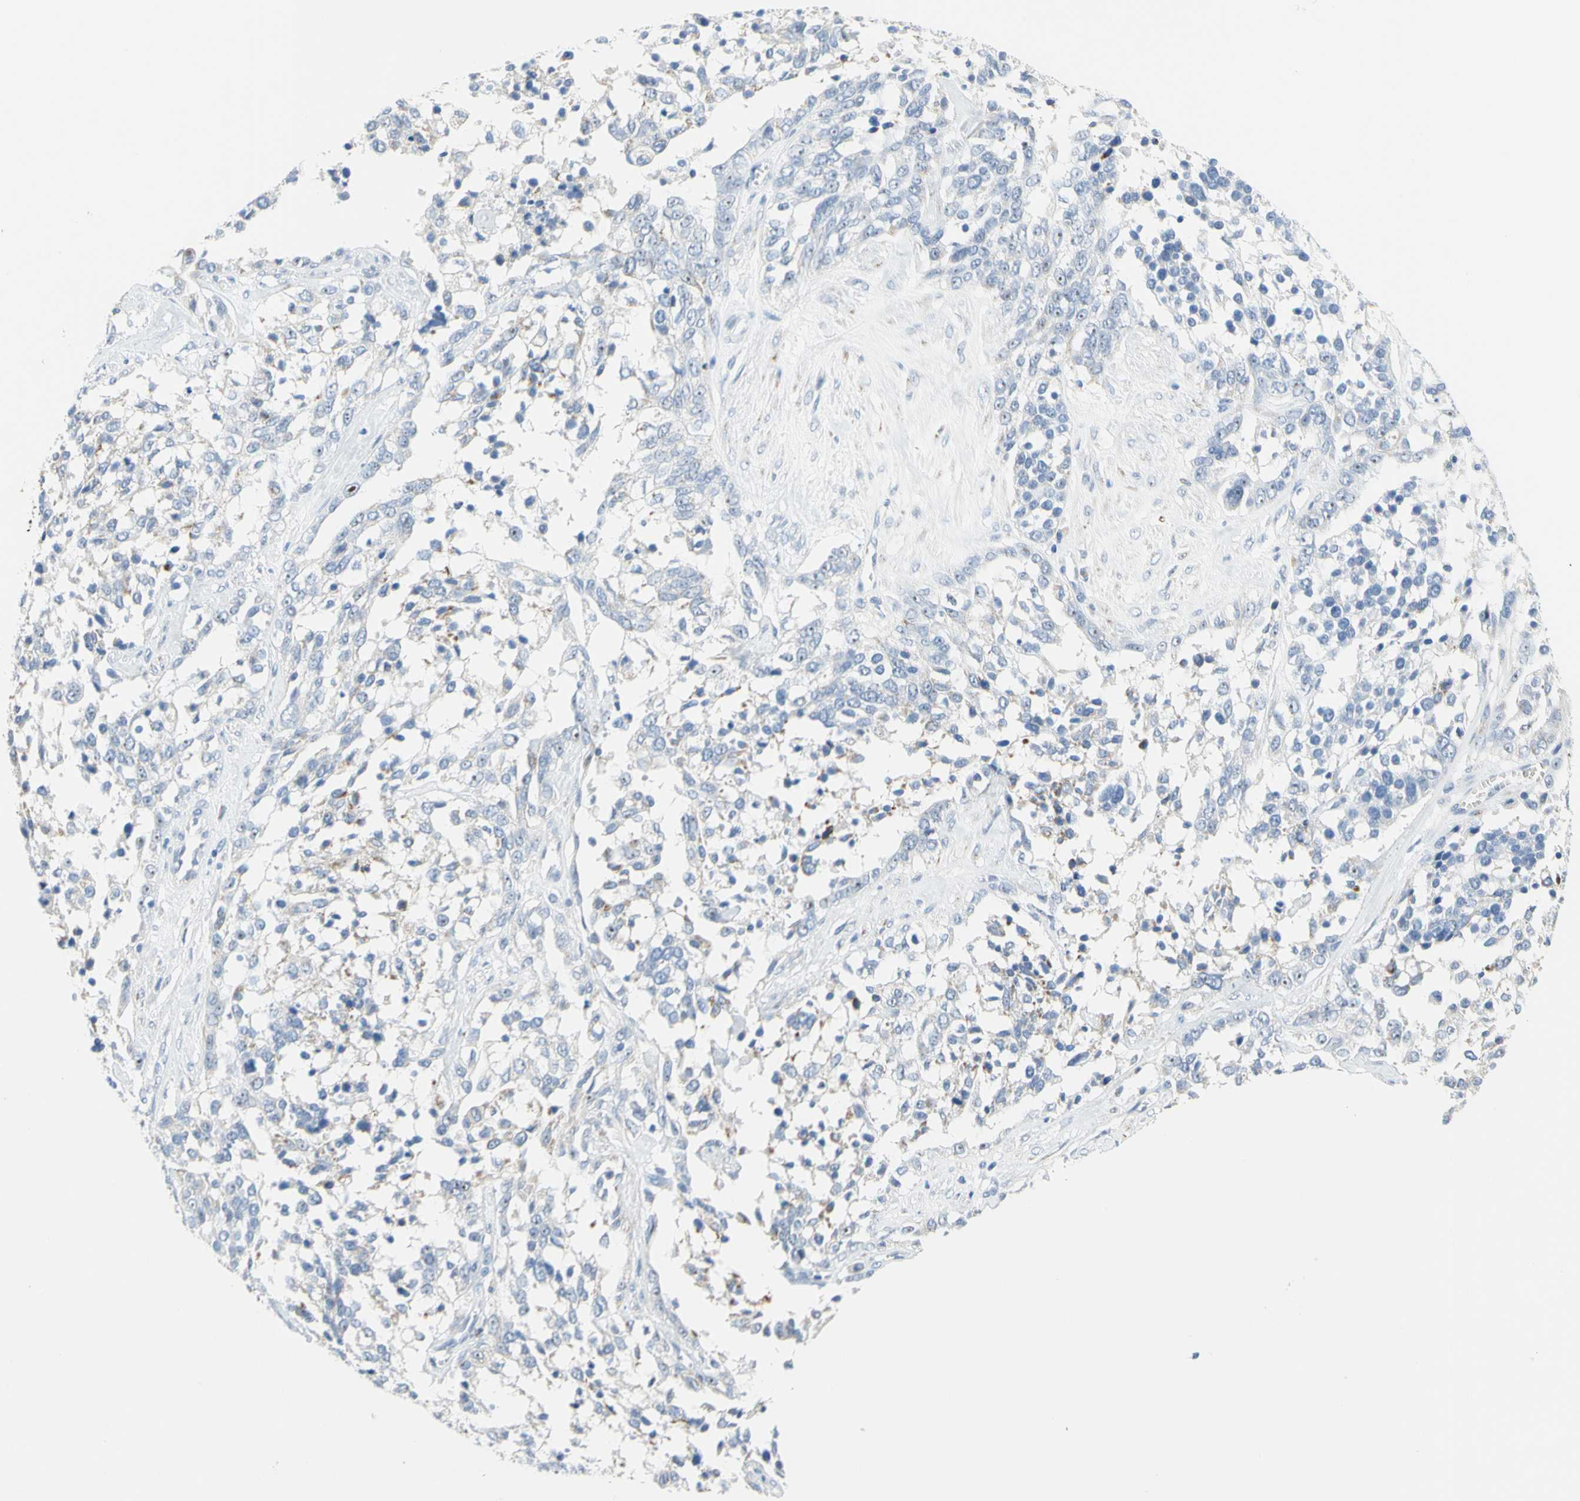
{"staining": {"intensity": "weak", "quantity": "<25%", "location": "nuclear"}, "tissue": "ovarian cancer", "cell_type": "Tumor cells", "image_type": "cancer", "snomed": [{"axis": "morphology", "description": "Cystadenocarcinoma, serous, NOS"}, {"axis": "topography", "description": "Ovary"}], "caption": "Tumor cells are negative for protein expression in human serous cystadenocarcinoma (ovarian).", "gene": "CYSLTR1", "patient": {"sex": "female", "age": 44}}